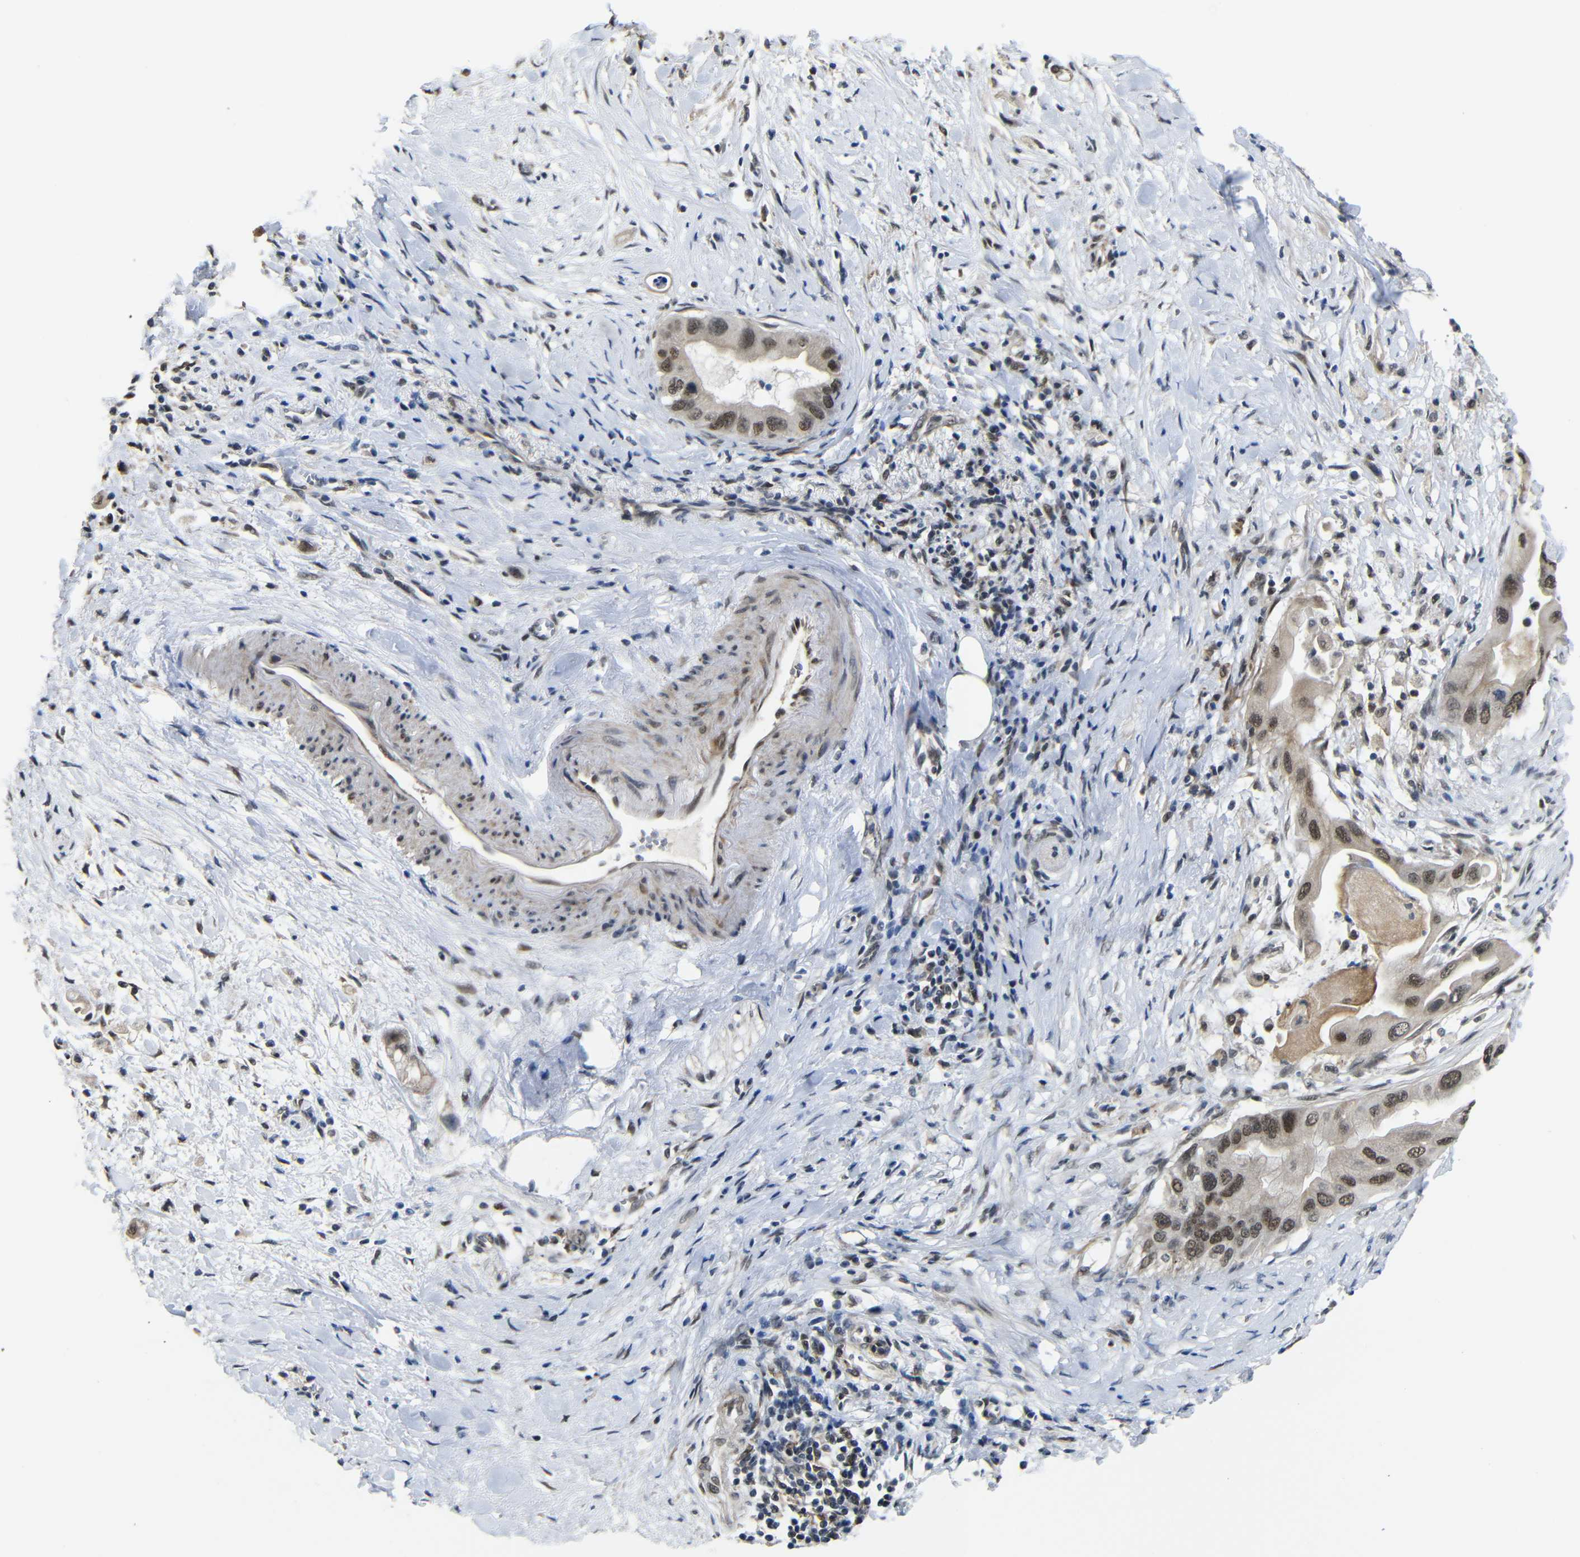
{"staining": {"intensity": "weak", "quantity": ">75%", "location": "cytoplasmic/membranous,nuclear"}, "tissue": "pancreatic cancer", "cell_type": "Tumor cells", "image_type": "cancer", "snomed": [{"axis": "morphology", "description": "Adenocarcinoma, NOS"}, {"axis": "topography", "description": "Pancreas"}], "caption": "Tumor cells show low levels of weak cytoplasmic/membranous and nuclear expression in approximately >75% of cells in pancreatic cancer.", "gene": "FAM172A", "patient": {"sex": "male", "age": 55}}